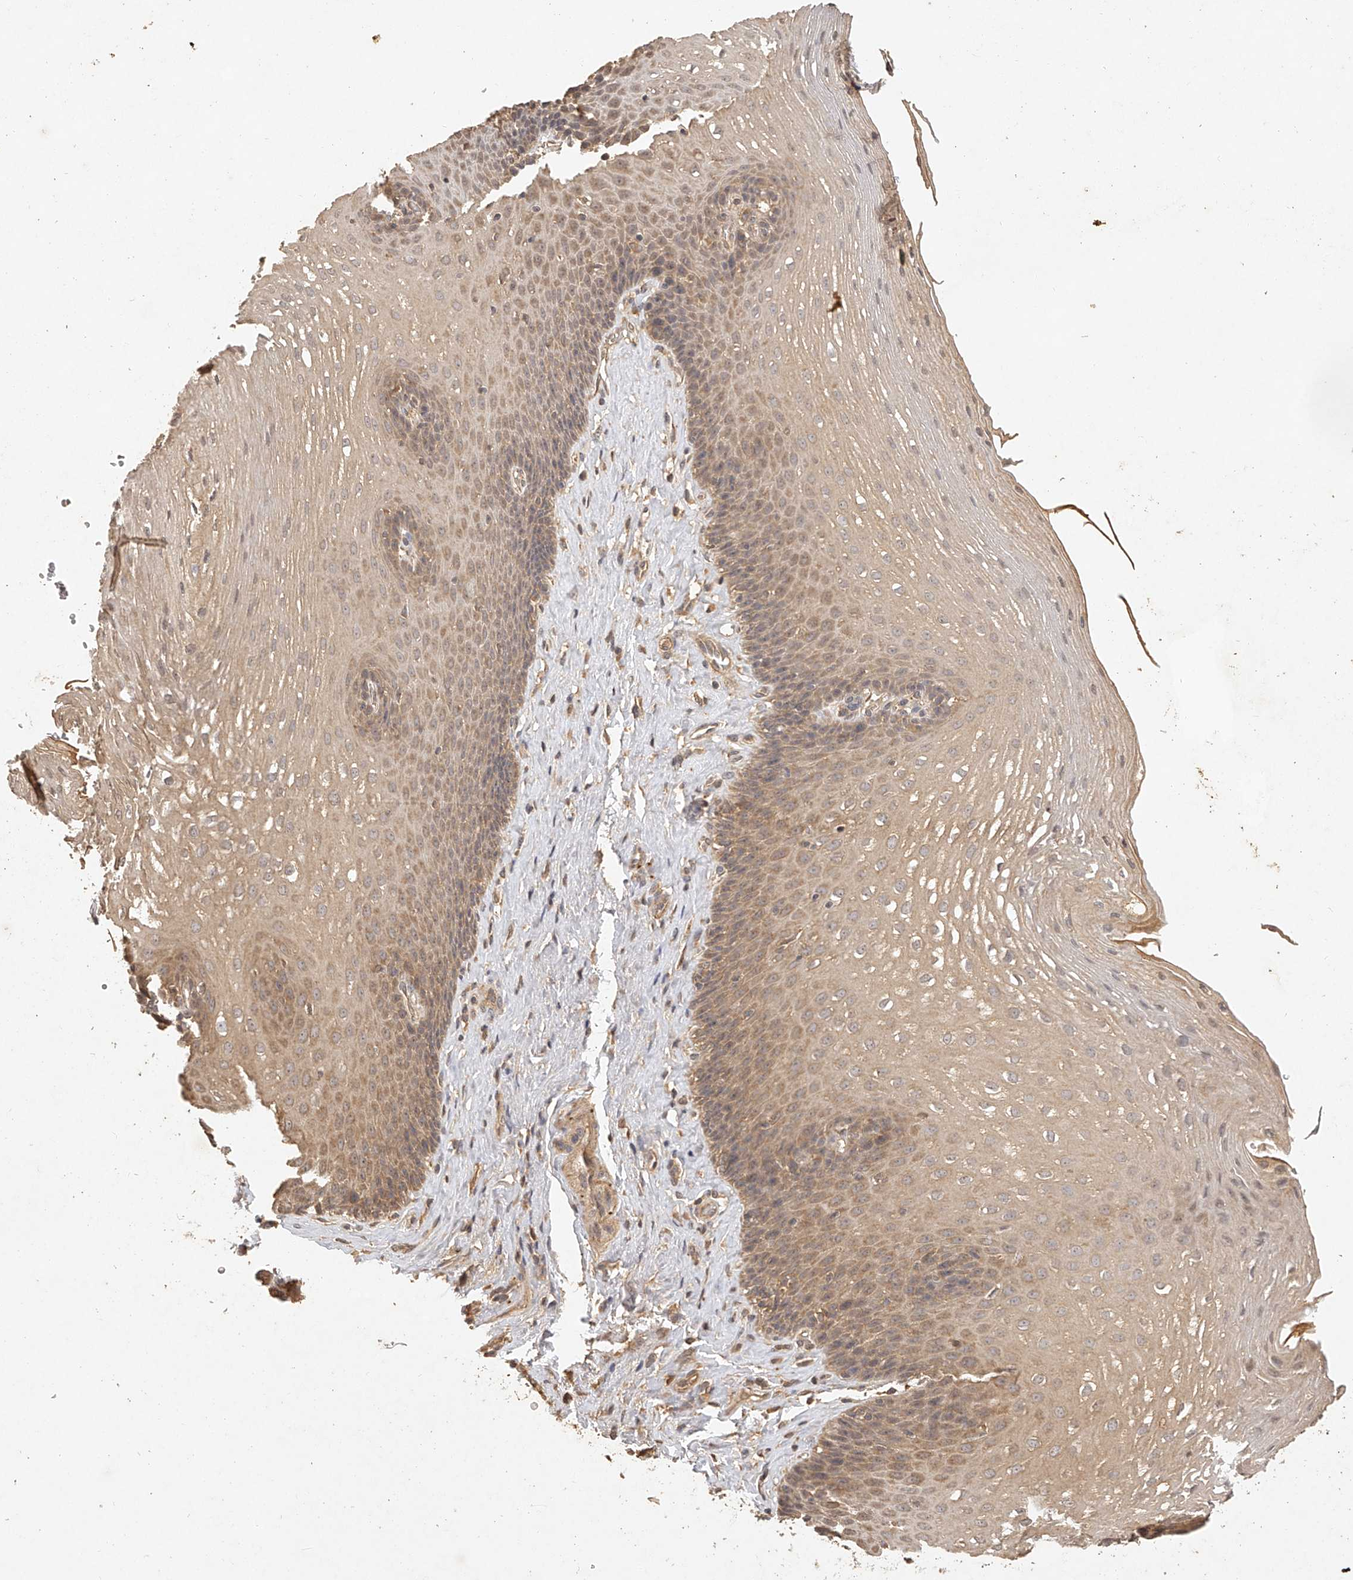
{"staining": {"intensity": "moderate", "quantity": ">75%", "location": "cytoplasmic/membranous,nuclear"}, "tissue": "esophagus", "cell_type": "Squamous epithelial cells", "image_type": "normal", "snomed": [{"axis": "morphology", "description": "Normal tissue, NOS"}, {"axis": "topography", "description": "Esophagus"}], "caption": "Immunohistochemical staining of benign human esophagus reveals moderate cytoplasmic/membranous,nuclear protein staining in approximately >75% of squamous epithelial cells.", "gene": "NSMAF", "patient": {"sex": "female", "age": 66}}